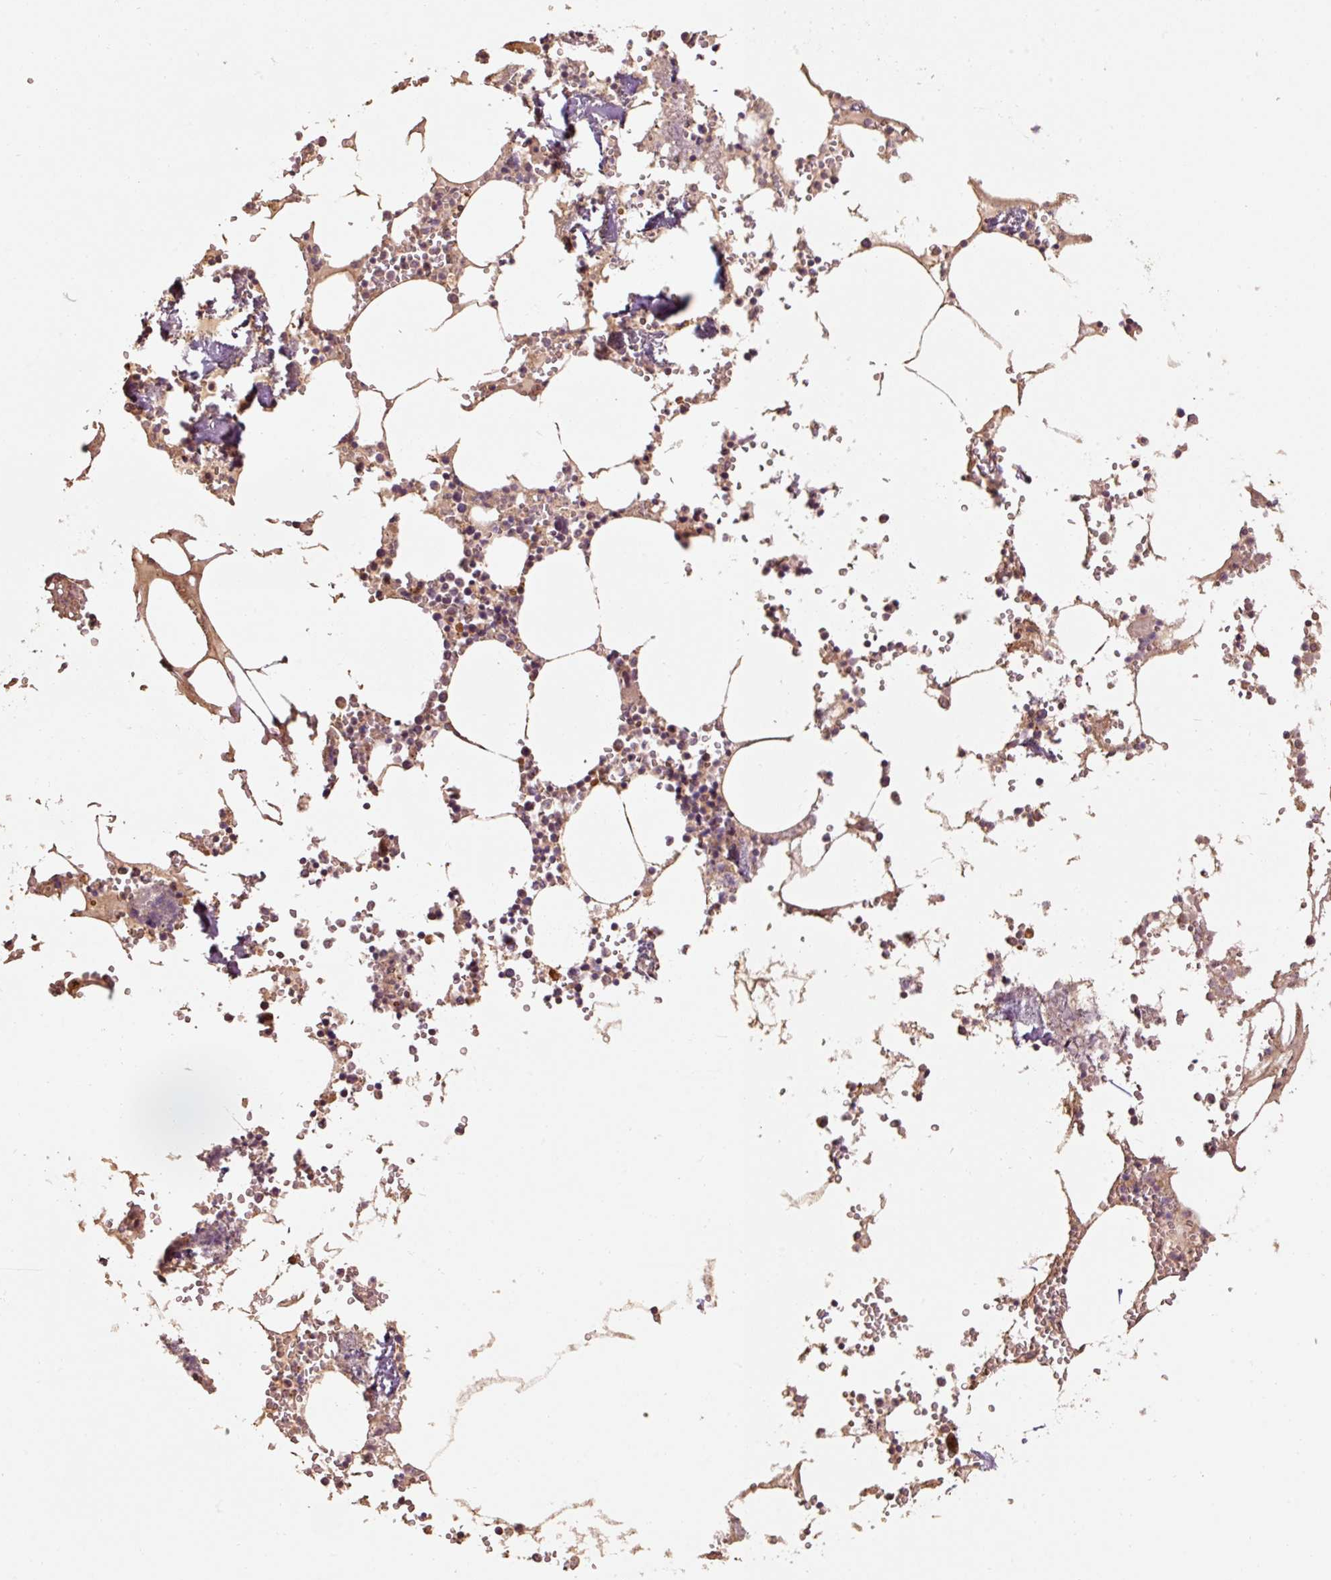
{"staining": {"intensity": "moderate", "quantity": "<25%", "location": "cytoplasmic/membranous"}, "tissue": "bone marrow", "cell_type": "Hematopoietic cells", "image_type": "normal", "snomed": [{"axis": "morphology", "description": "Normal tissue, NOS"}, {"axis": "topography", "description": "Bone marrow"}], "caption": "Protein staining of normal bone marrow demonstrates moderate cytoplasmic/membranous staining in about <25% of hematopoietic cells.", "gene": "EFHC1", "patient": {"sex": "male", "age": 54}}